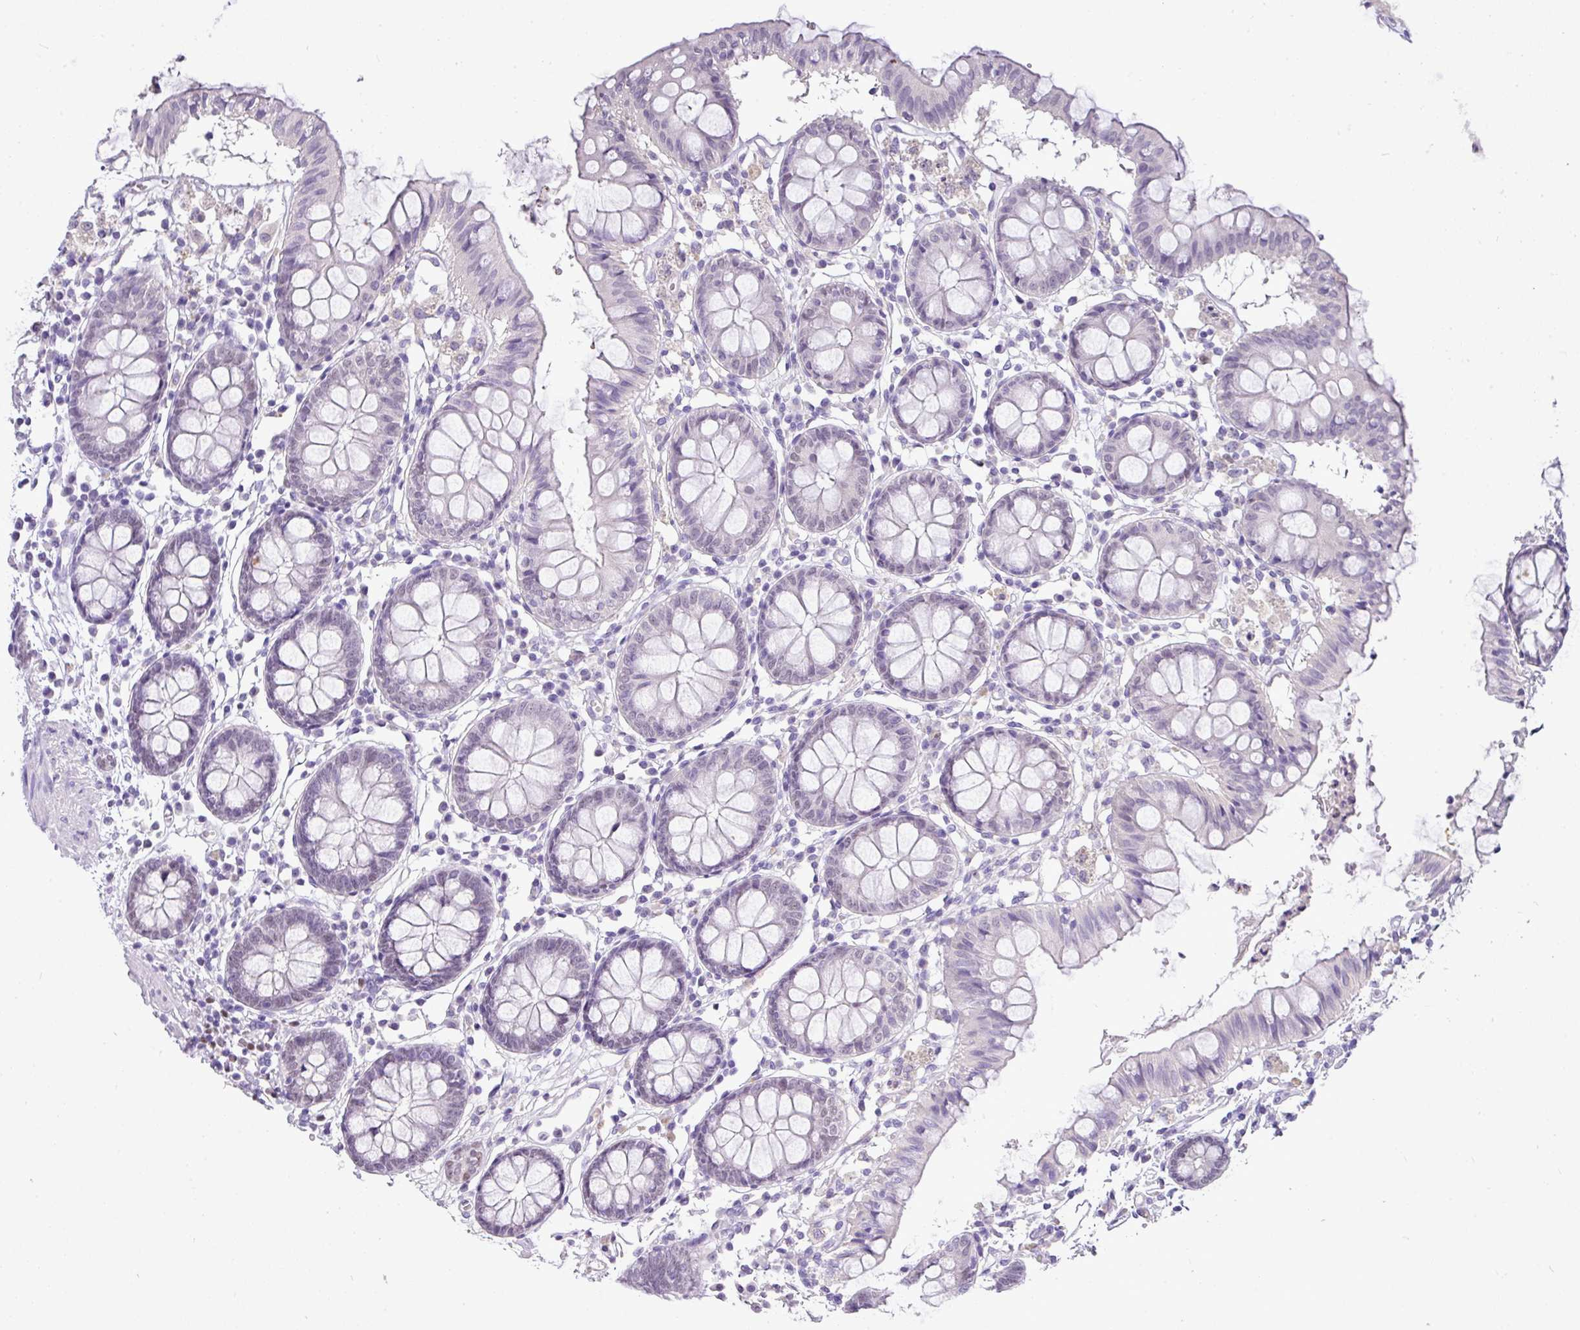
{"staining": {"intensity": "negative", "quantity": "none", "location": "none"}, "tissue": "colon", "cell_type": "Endothelial cells", "image_type": "normal", "snomed": [{"axis": "morphology", "description": "Normal tissue, NOS"}, {"axis": "topography", "description": "Colon"}], "caption": "Protein analysis of benign colon demonstrates no significant staining in endothelial cells.", "gene": "BCL11A", "patient": {"sex": "female", "age": 84}}